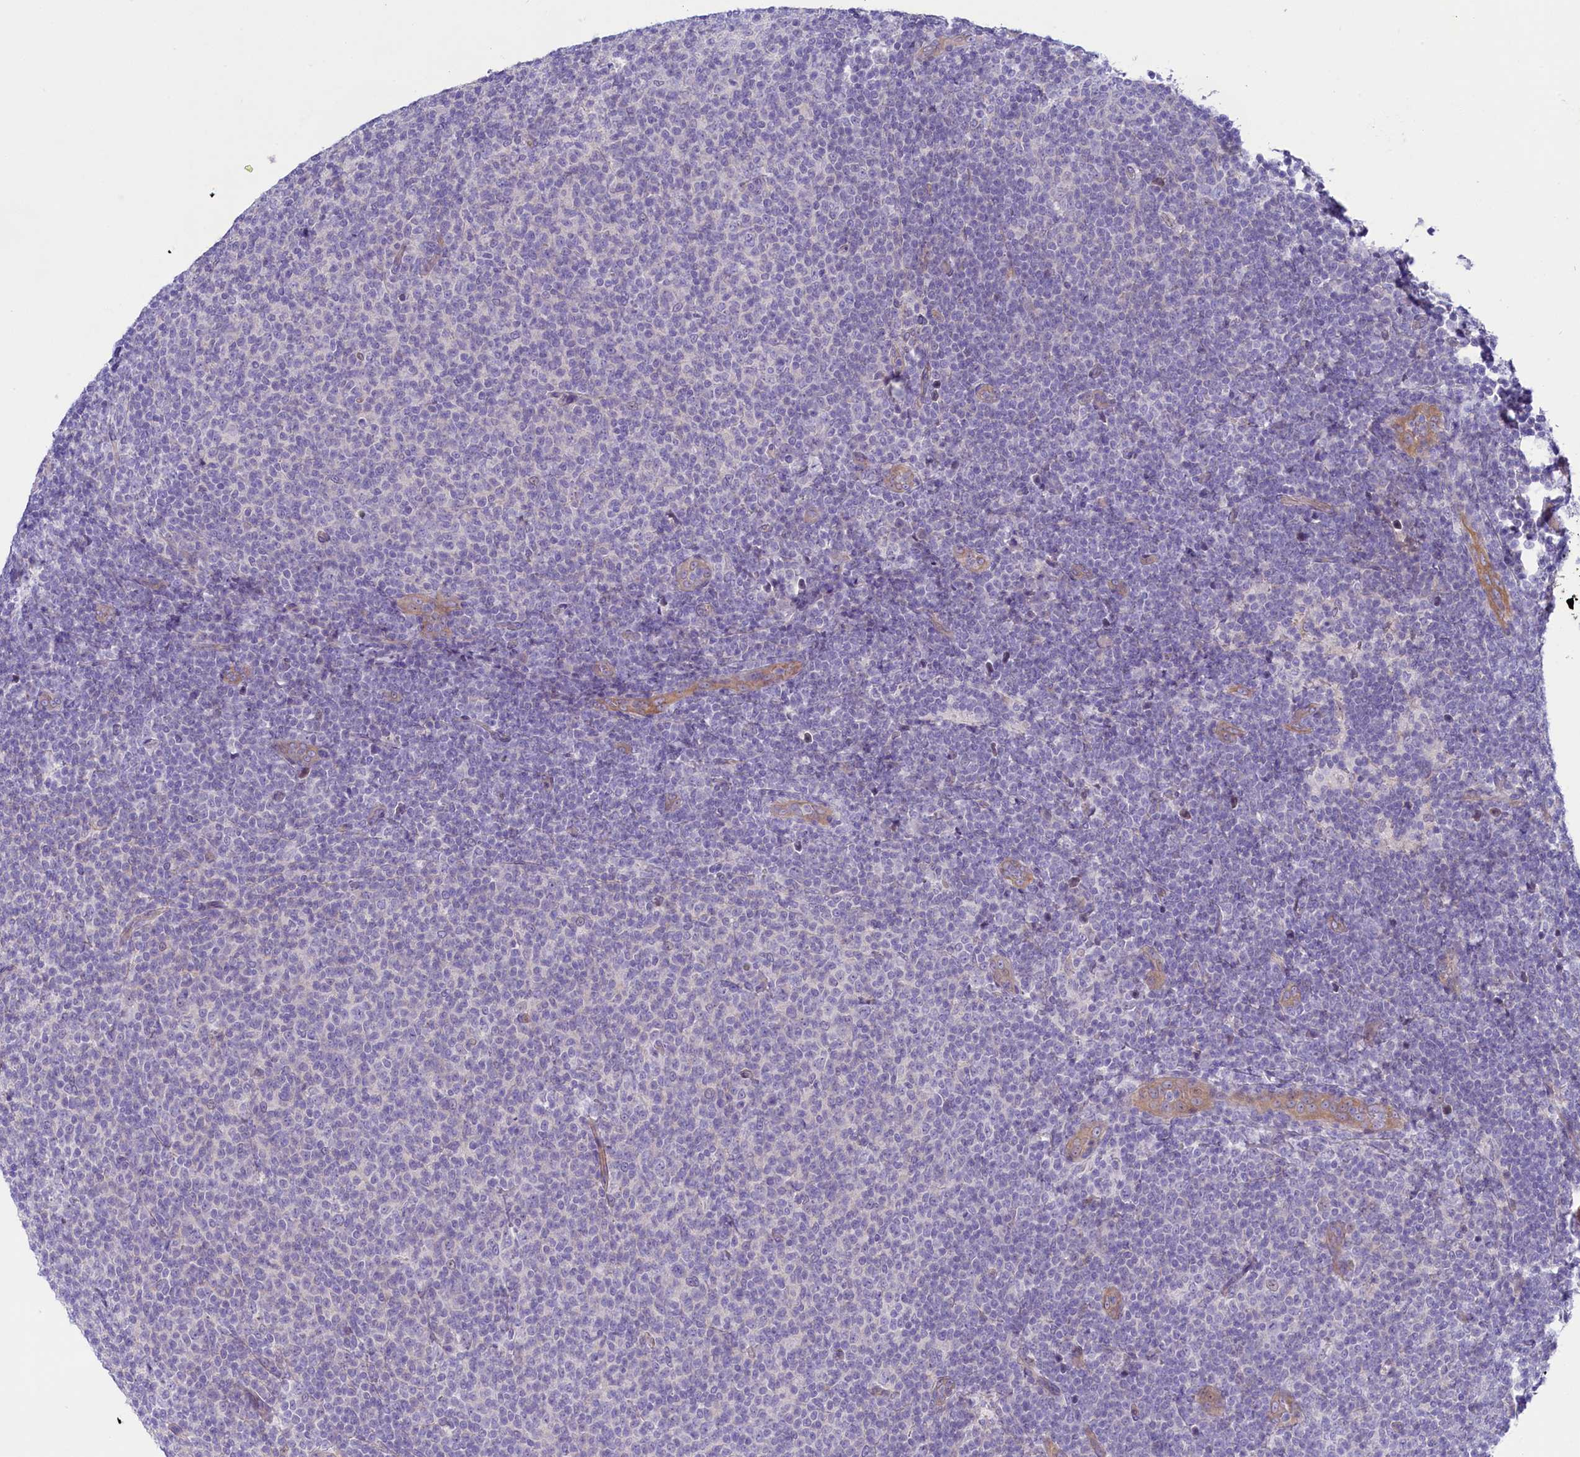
{"staining": {"intensity": "negative", "quantity": "none", "location": "none"}, "tissue": "lymphoma", "cell_type": "Tumor cells", "image_type": "cancer", "snomed": [{"axis": "morphology", "description": "Malignant lymphoma, non-Hodgkin's type, Low grade"}, {"axis": "topography", "description": "Lymph node"}], "caption": "Immunohistochemistry (IHC) photomicrograph of lymphoma stained for a protein (brown), which displays no staining in tumor cells. Nuclei are stained in blue.", "gene": "PPP1R13L", "patient": {"sex": "male", "age": 66}}